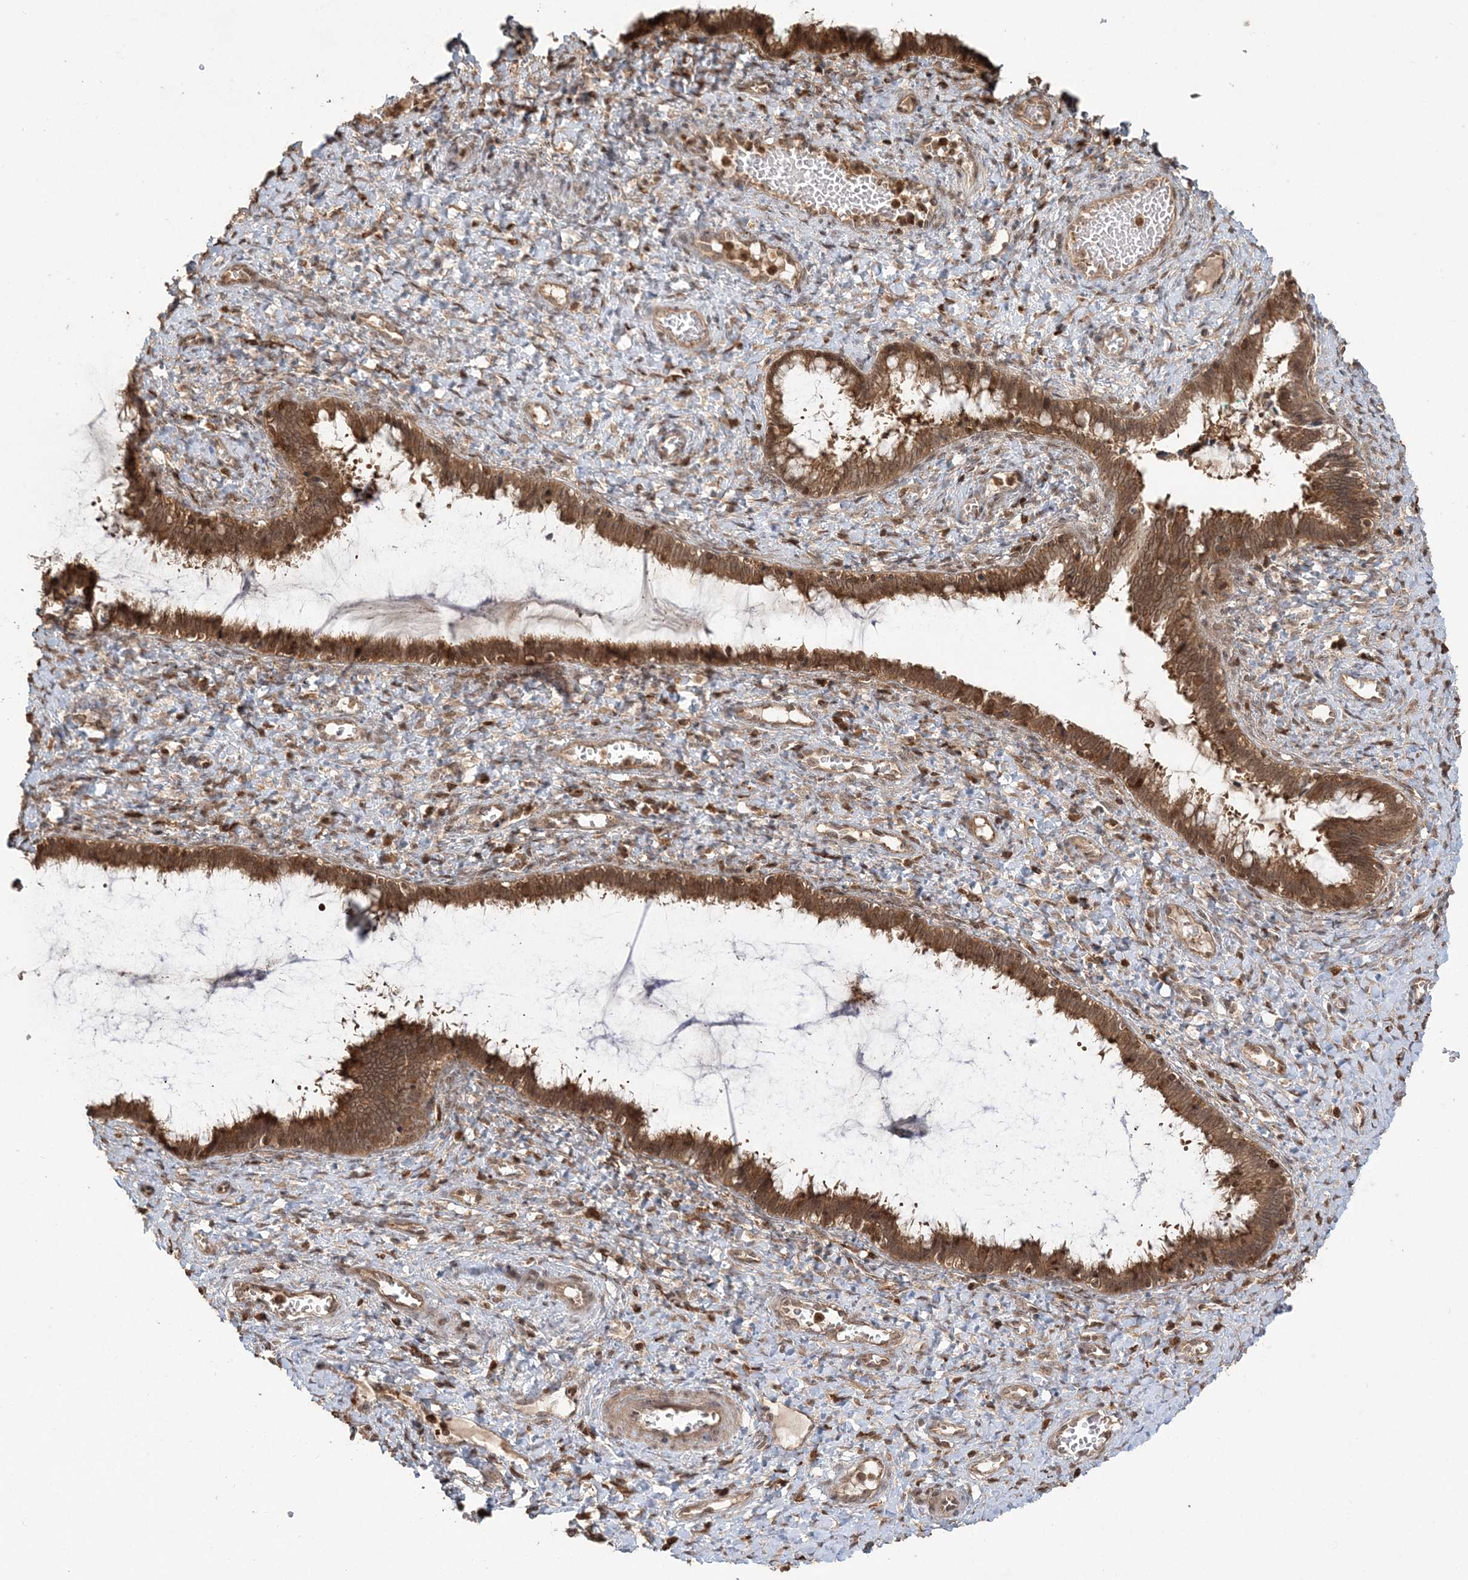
{"staining": {"intensity": "strong", "quantity": ">75%", "location": "cytoplasmic/membranous,nuclear"}, "tissue": "cervix", "cell_type": "Glandular cells", "image_type": "normal", "snomed": [{"axis": "morphology", "description": "Normal tissue, NOS"}, {"axis": "morphology", "description": "Adenocarcinoma, NOS"}, {"axis": "topography", "description": "Cervix"}], "caption": "Human cervix stained with a brown dye demonstrates strong cytoplasmic/membranous,nuclear positive positivity in about >75% of glandular cells.", "gene": "CAB39", "patient": {"sex": "female", "age": 29}}